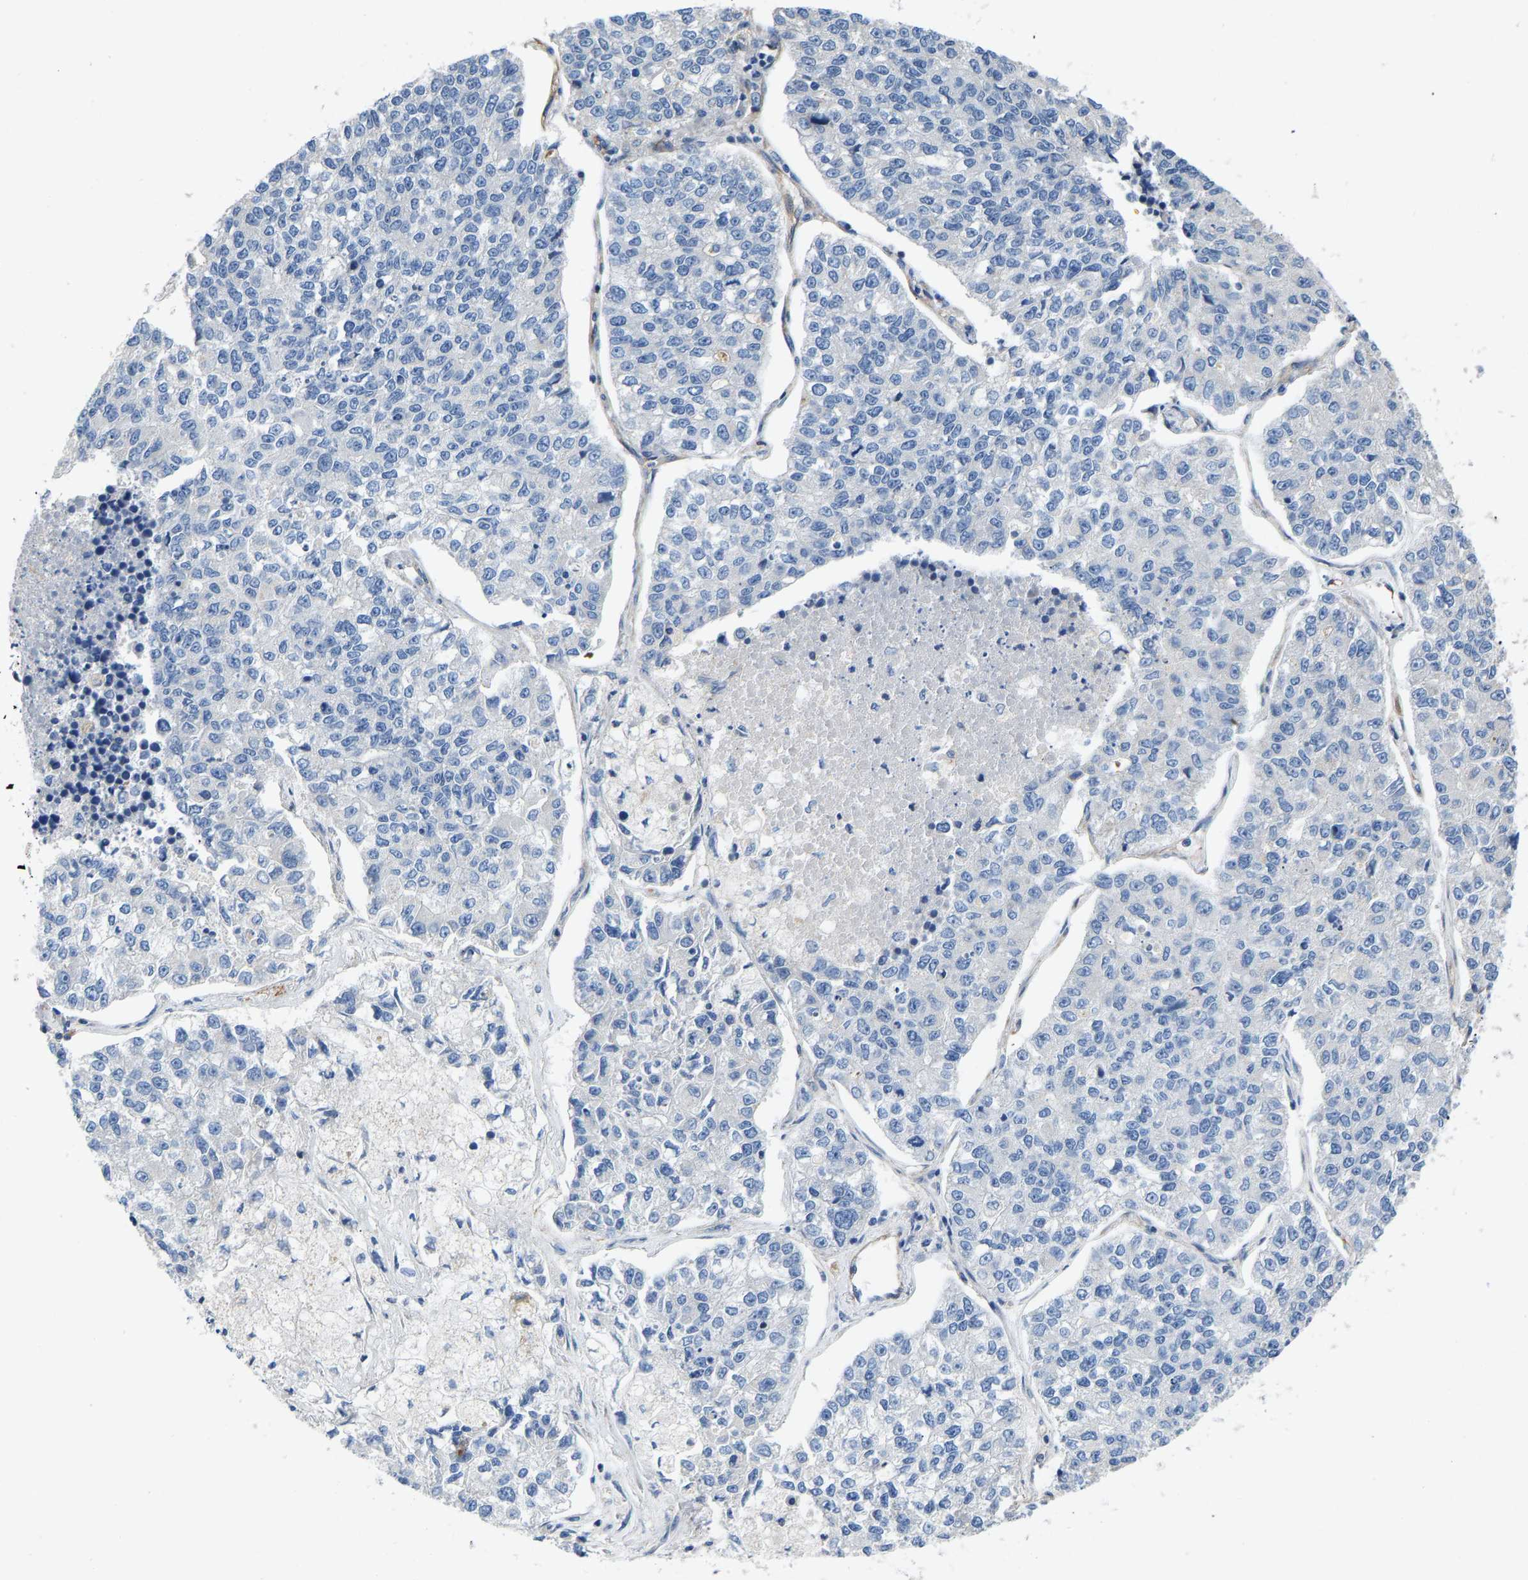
{"staining": {"intensity": "negative", "quantity": "none", "location": "none"}, "tissue": "lung cancer", "cell_type": "Tumor cells", "image_type": "cancer", "snomed": [{"axis": "morphology", "description": "Adenocarcinoma, NOS"}, {"axis": "topography", "description": "Lung"}], "caption": "High power microscopy photomicrograph of an immunohistochemistry (IHC) histopathology image of lung adenocarcinoma, revealing no significant staining in tumor cells.", "gene": "ELMO2", "patient": {"sex": "male", "age": 49}}